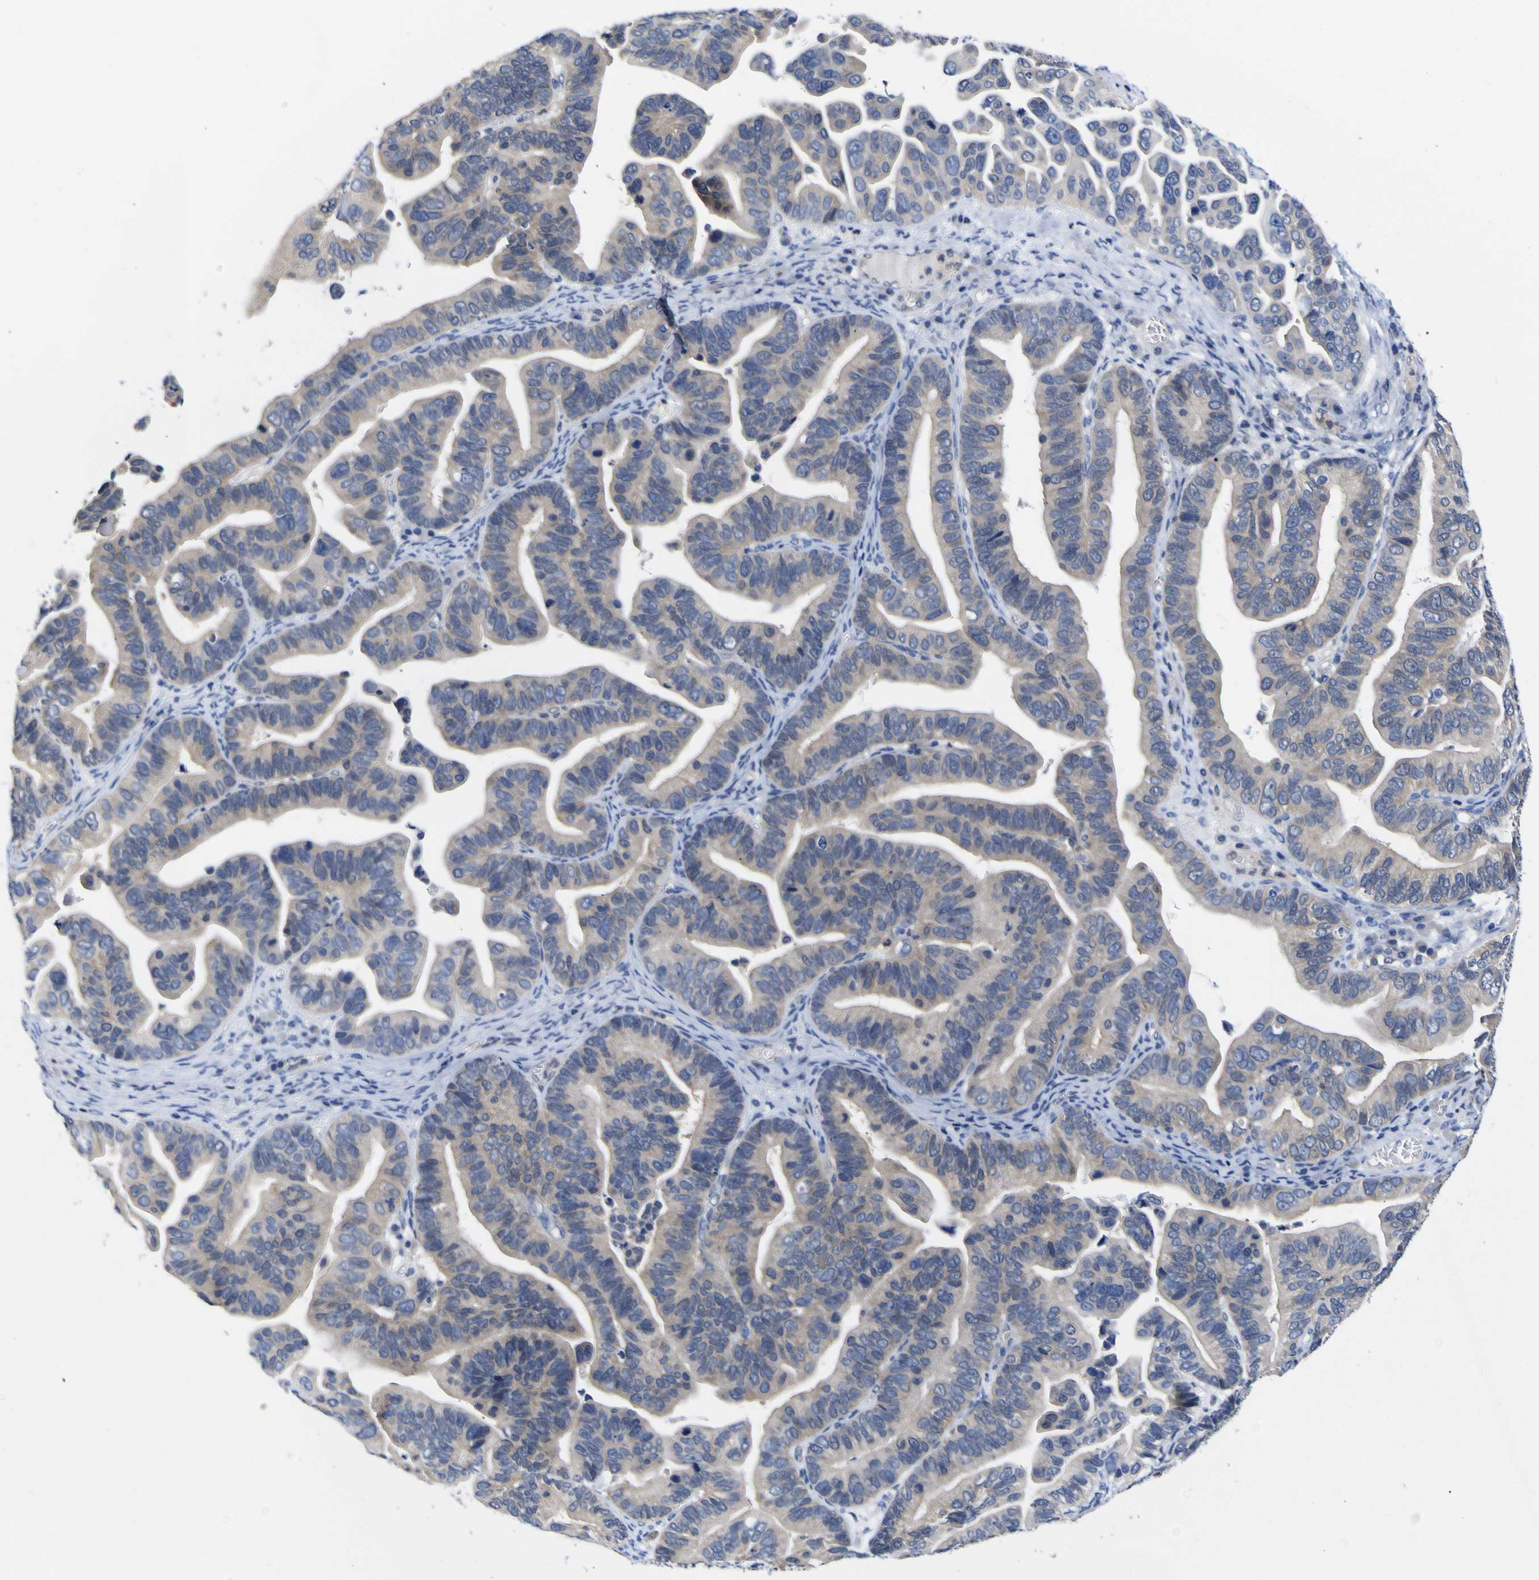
{"staining": {"intensity": "weak", "quantity": "25%-75%", "location": "cytoplasmic/membranous"}, "tissue": "ovarian cancer", "cell_type": "Tumor cells", "image_type": "cancer", "snomed": [{"axis": "morphology", "description": "Cystadenocarcinoma, serous, NOS"}, {"axis": "topography", "description": "Ovary"}], "caption": "Immunohistochemical staining of human ovarian serous cystadenocarcinoma demonstrates weak cytoplasmic/membranous protein staining in approximately 25%-75% of tumor cells.", "gene": "CASP6", "patient": {"sex": "female", "age": 56}}